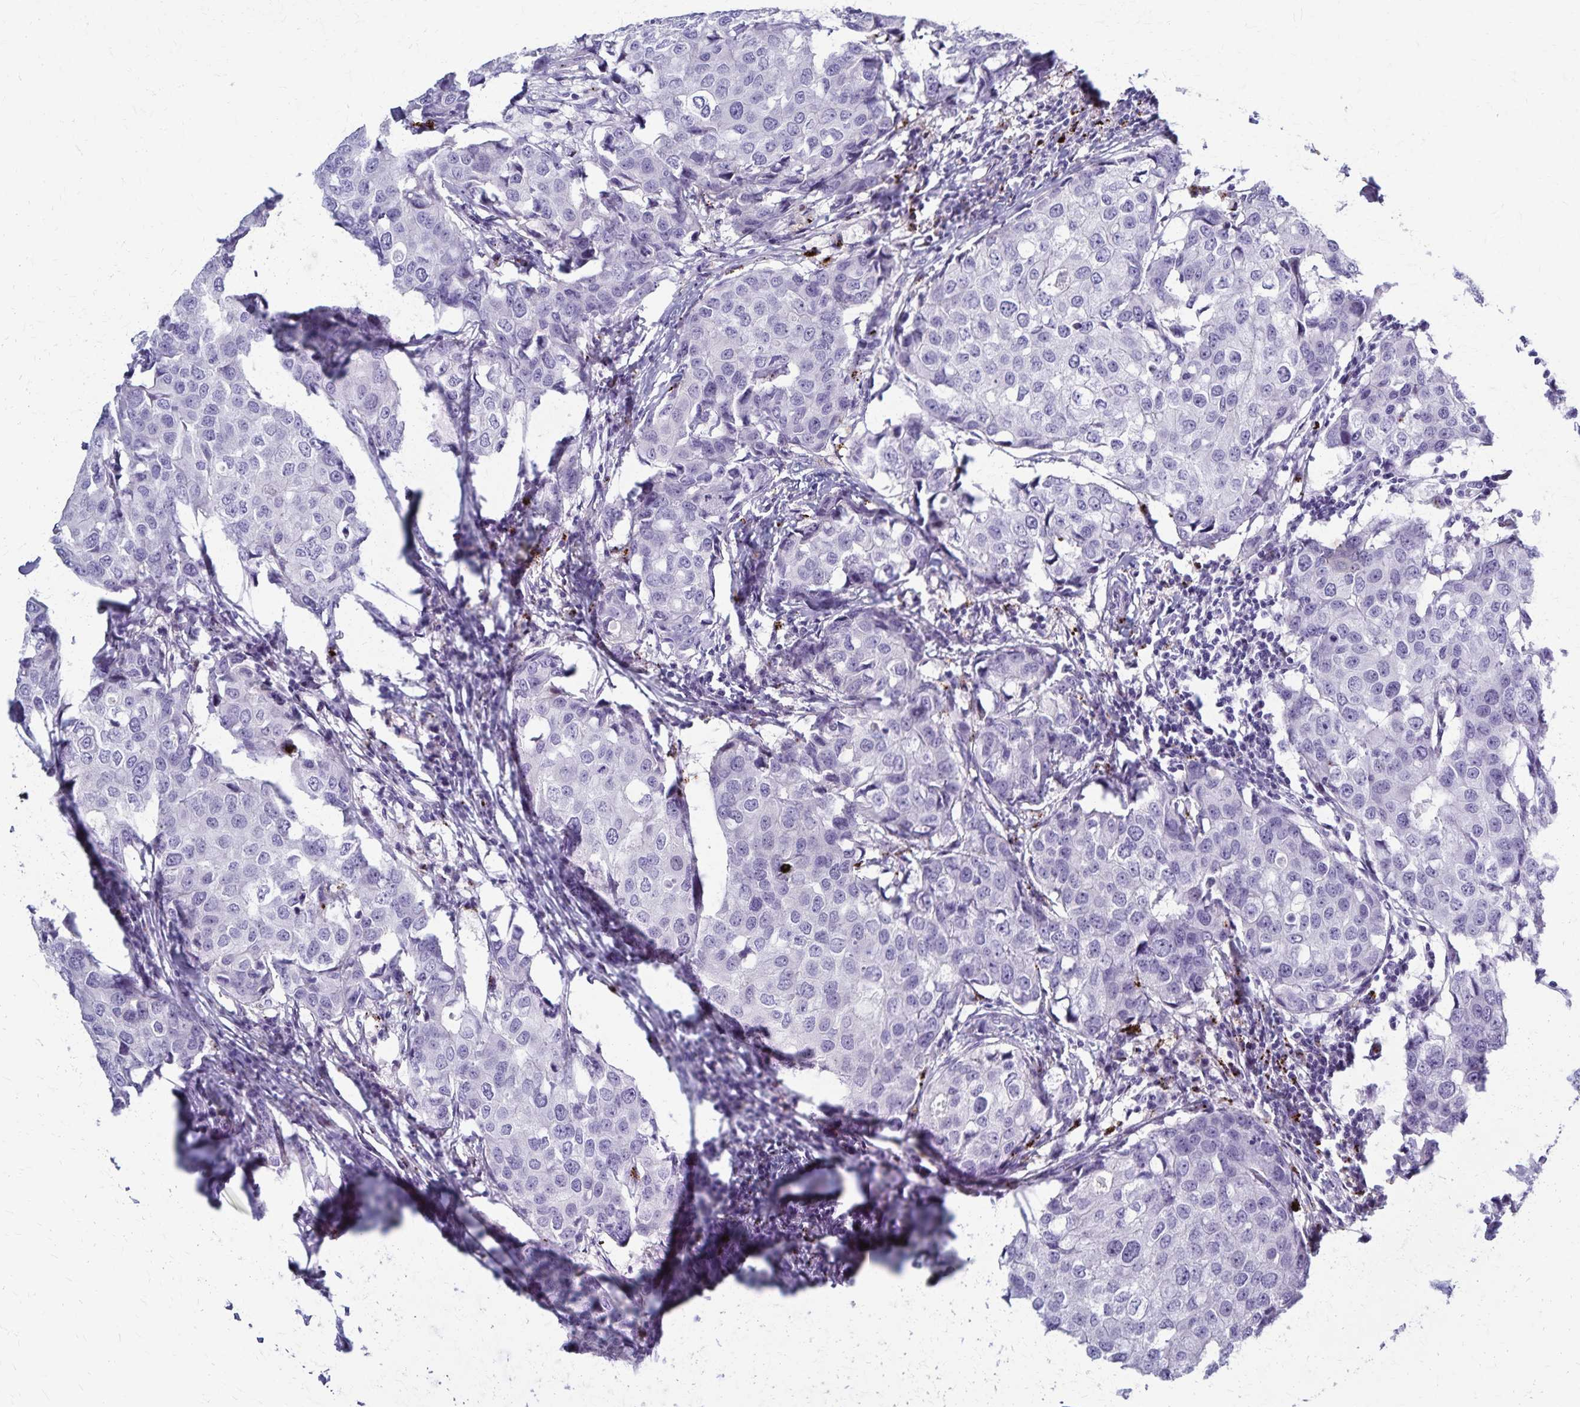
{"staining": {"intensity": "negative", "quantity": "none", "location": "none"}, "tissue": "breast cancer", "cell_type": "Tumor cells", "image_type": "cancer", "snomed": [{"axis": "morphology", "description": "Duct carcinoma"}, {"axis": "topography", "description": "Breast"}], "caption": "The immunohistochemistry histopathology image has no significant staining in tumor cells of infiltrating ductal carcinoma (breast) tissue.", "gene": "TMEM60", "patient": {"sex": "female", "age": 27}}